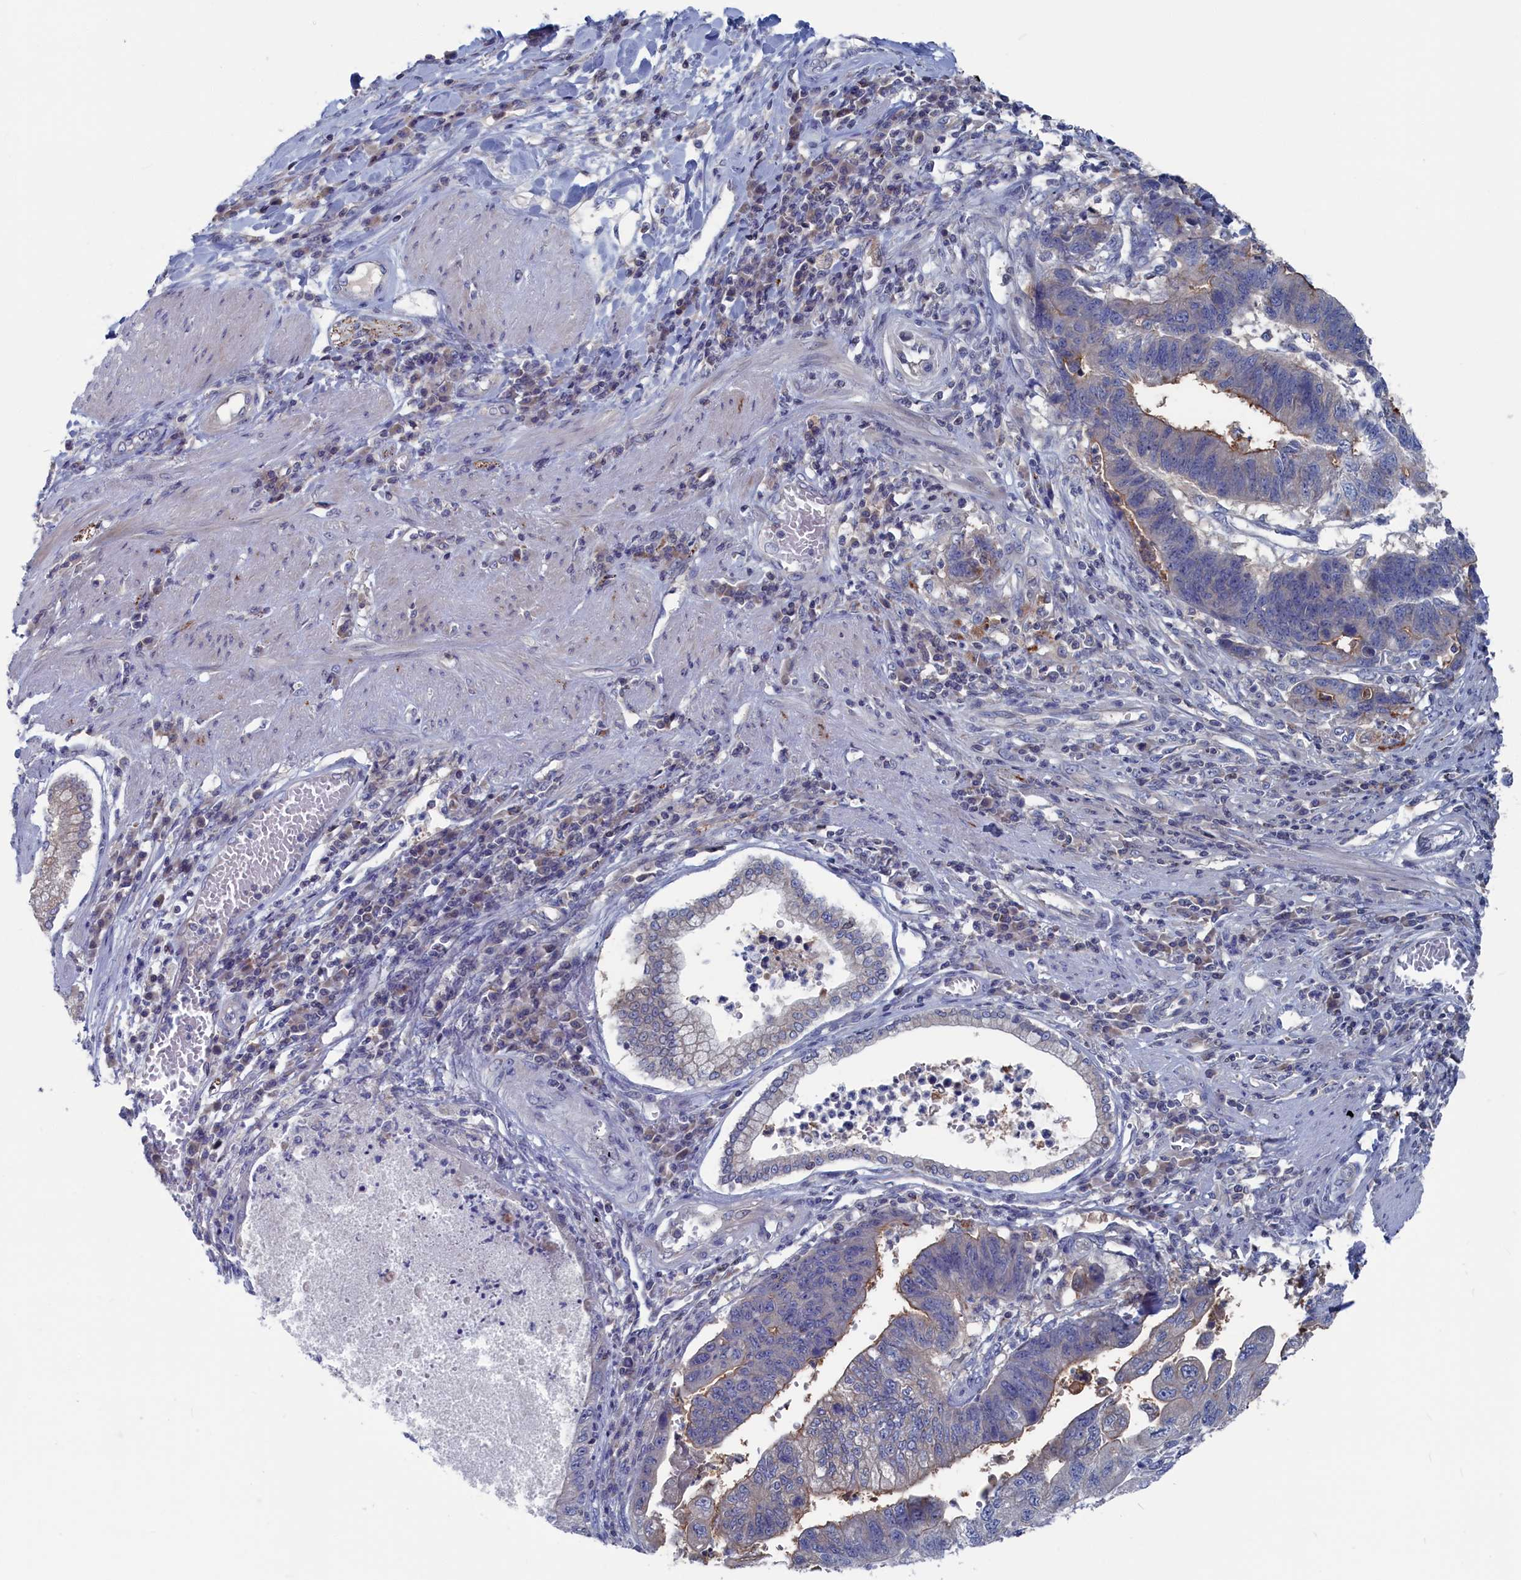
{"staining": {"intensity": "negative", "quantity": "none", "location": "none"}, "tissue": "stomach cancer", "cell_type": "Tumor cells", "image_type": "cancer", "snomed": [{"axis": "morphology", "description": "Adenocarcinoma, NOS"}, {"axis": "topography", "description": "Stomach"}], "caption": "Immunohistochemistry of stomach cancer reveals no positivity in tumor cells. (DAB IHC visualized using brightfield microscopy, high magnification).", "gene": "CEND1", "patient": {"sex": "male", "age": 59}}